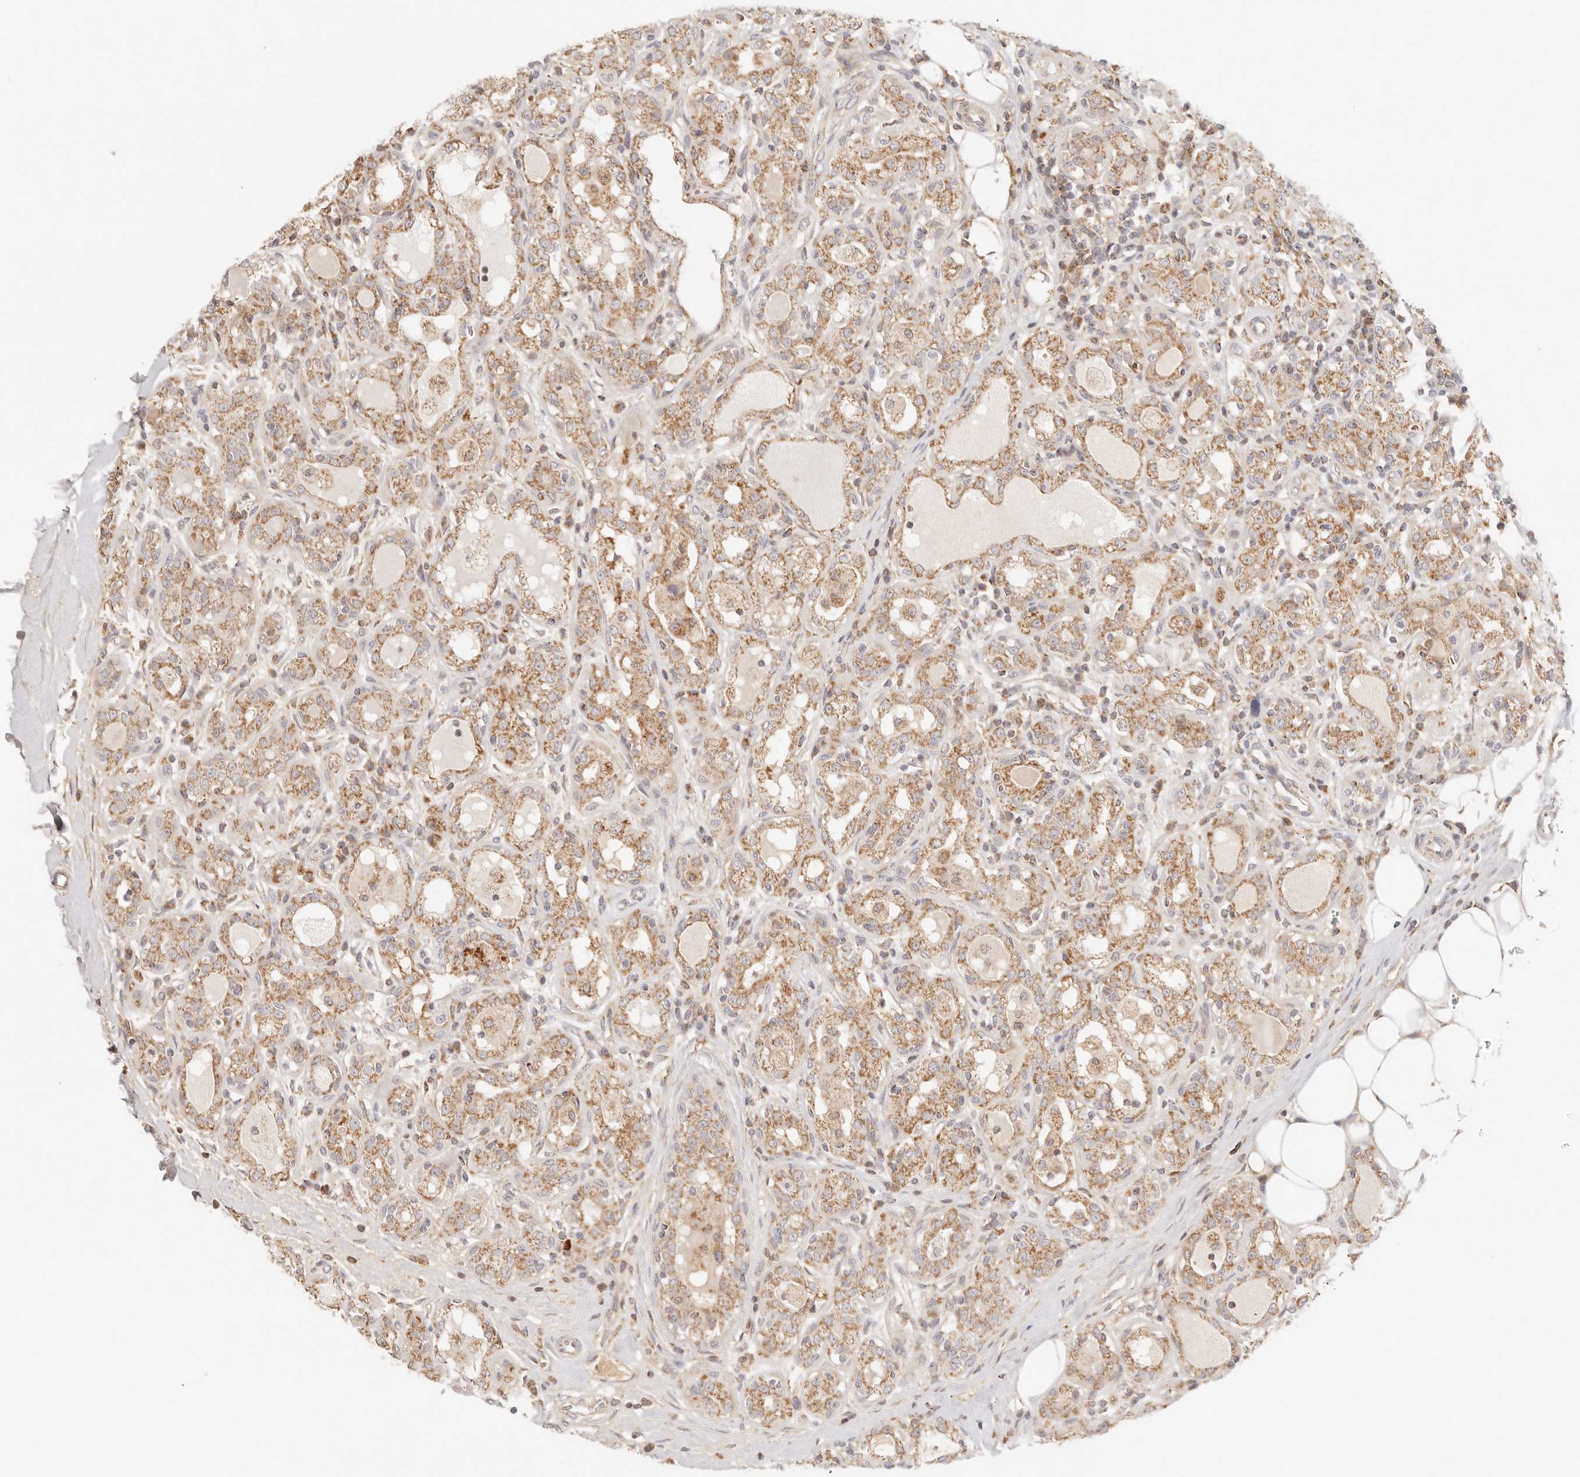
{"staining": {"intensity": "moderate", "quantity": ">75%", "location": "cytoplasmic/membranous"}, "tissue": "breast cancer", "cell_type": "Tumor cells", "image_type": "cancer", "snomed": [{"axis": "morphology", "description": "Duct carcinoma"}, {"axis": "topography", "description": "Breast"}], "caption": "This micrograph demonstrates breast intraductal carcinoma stained with IHC to label a protein in brown. The cytoplasmic/membranous of tumor cells show moderate positivity for the protein. Nuclei are counter-stained blue.", "gene": "COA6", "patient": {"sex": "female", "age": 27}}